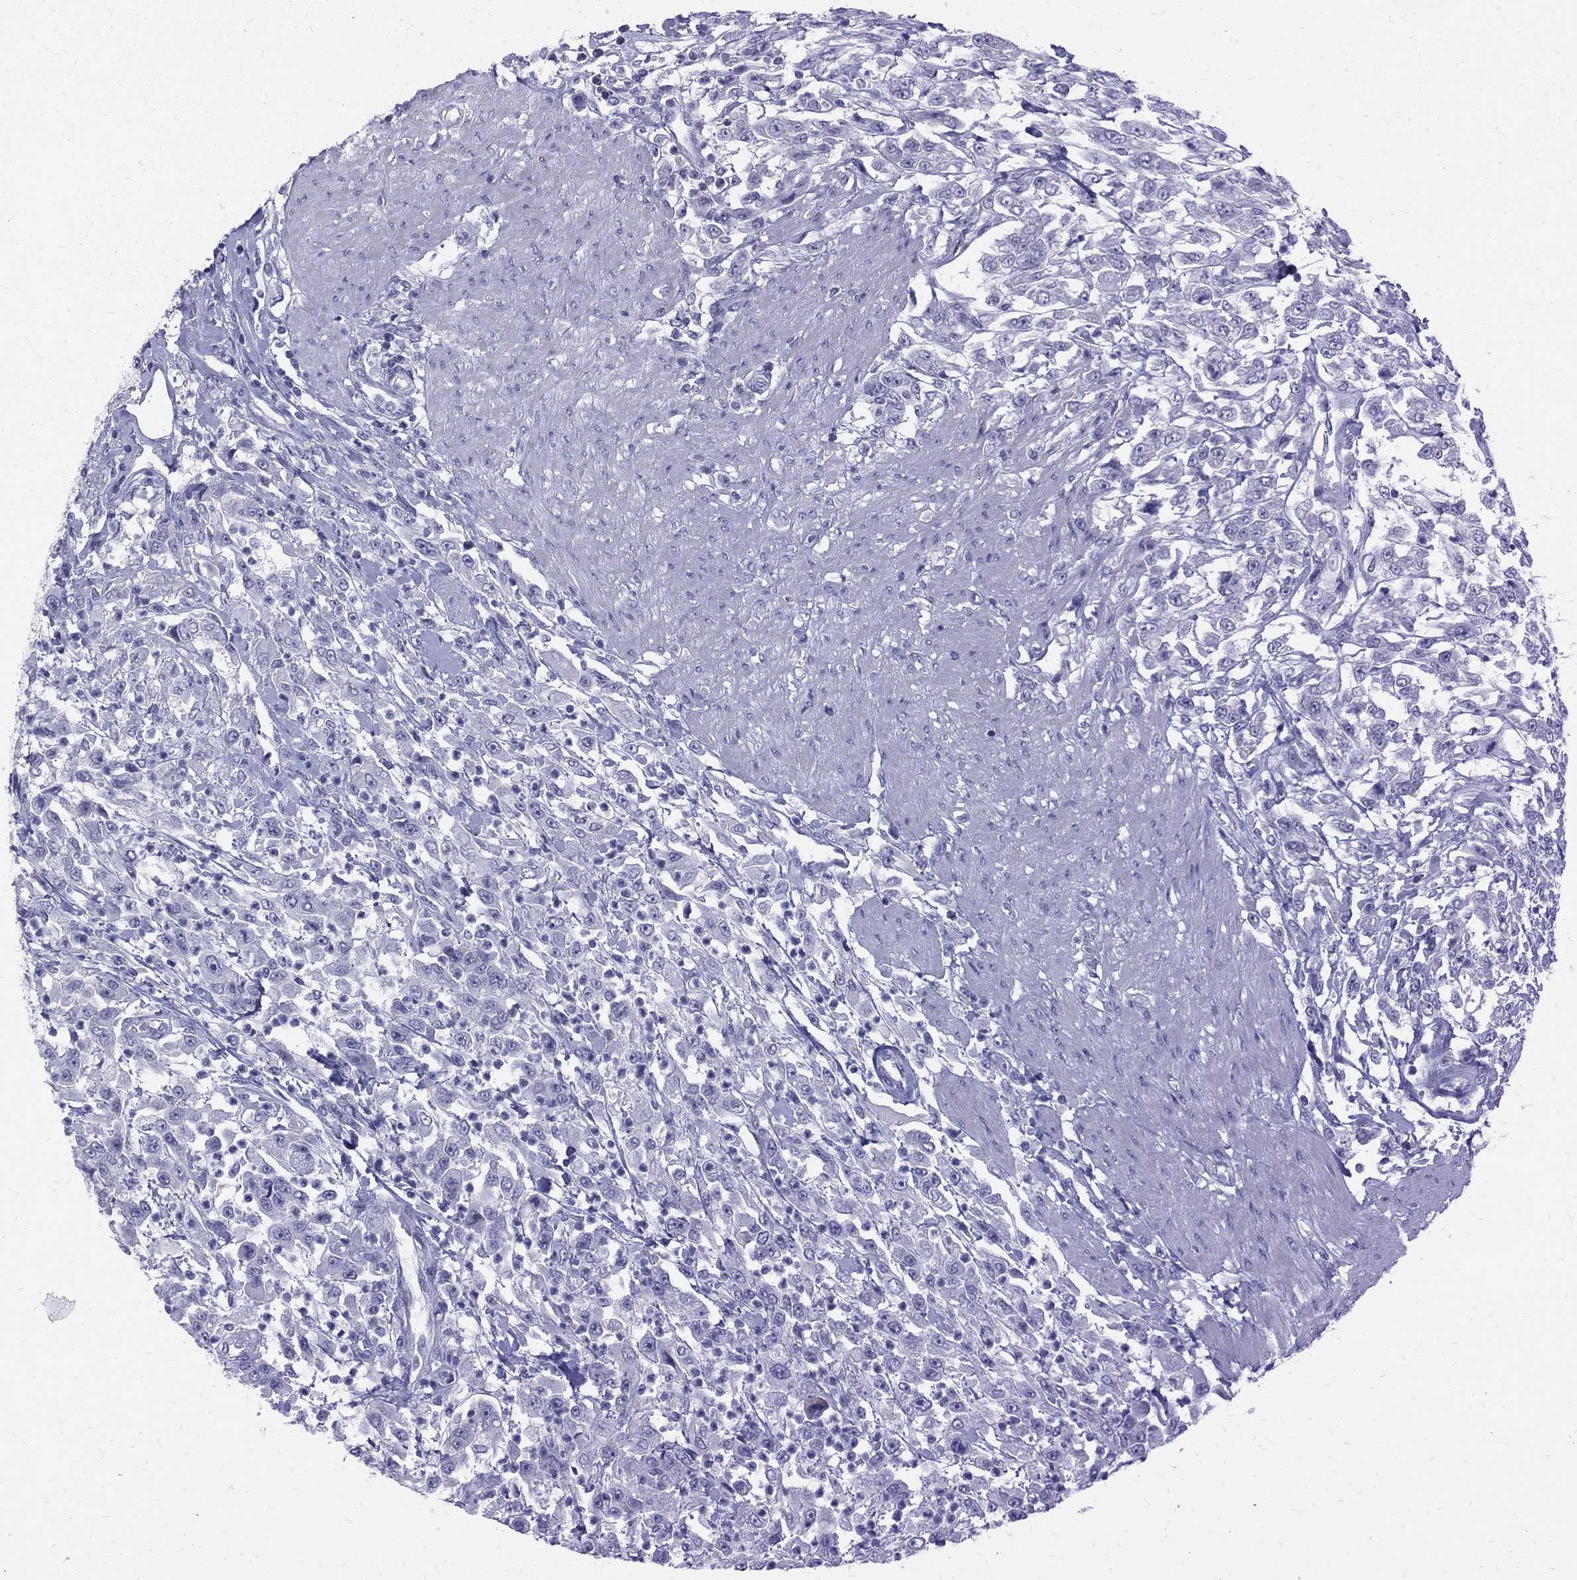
{"staining": {"intensity": "negative", "quantity": "none", "location": "none"}, "tissue": "urothelial cancer", "cell_type": "Tumor cells", "image_type": "cancer", "snomed": [{"axis": "morphology", "description": "Urothelial carcinoma, High grade"}, {"axis": "topography", "description": "Urinary bladder"}], "caption": "Immunohistochemistry image of neoplastic tissue: high-grade urothelial carcinoma stained with DAB shows no significant protein expression in tumor cells.", "gene": "MAGEB6", "patient": {"sex": "male", "age": 46}}